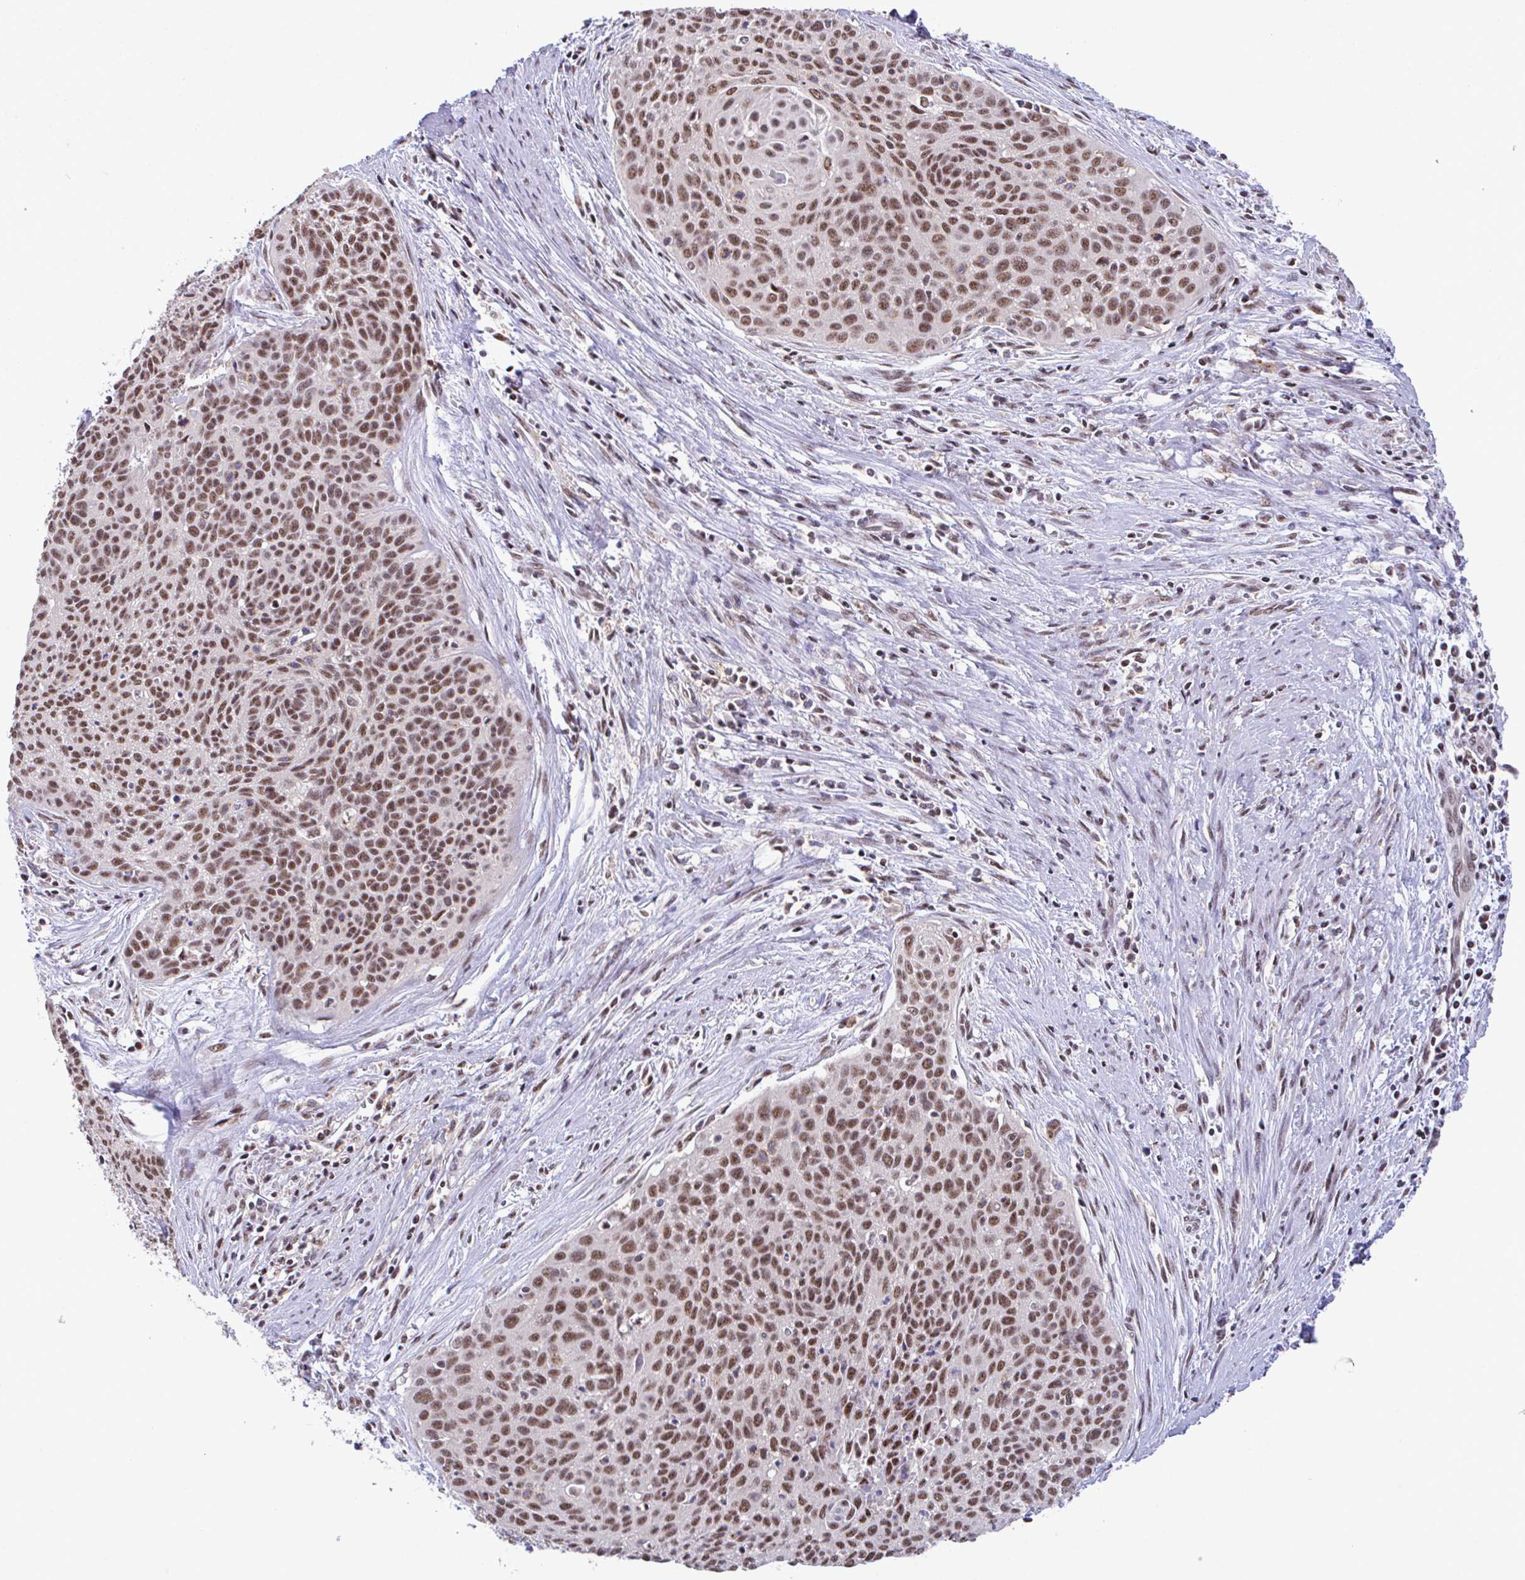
{"staining": {"intensity": "moderate", "quantity": ">75%", "location": "nuclear"}, "tissue": "cervical cancer", "cell_type": "Tumor cells", "image_type": "cancer", "snomed": [{"axis": "morphology", "description": "Squamous cell carcinoma, NOS"}, {"axis": "topography", "description": "Cervix"}], "caption": "Immunohistochemical staining of cervical cancer displays medium levels of moderate nuclear protein staining in about >75% of tumor cells.", "gene": "OR6K3", "patient": {"sex": "female", "age": 55}}